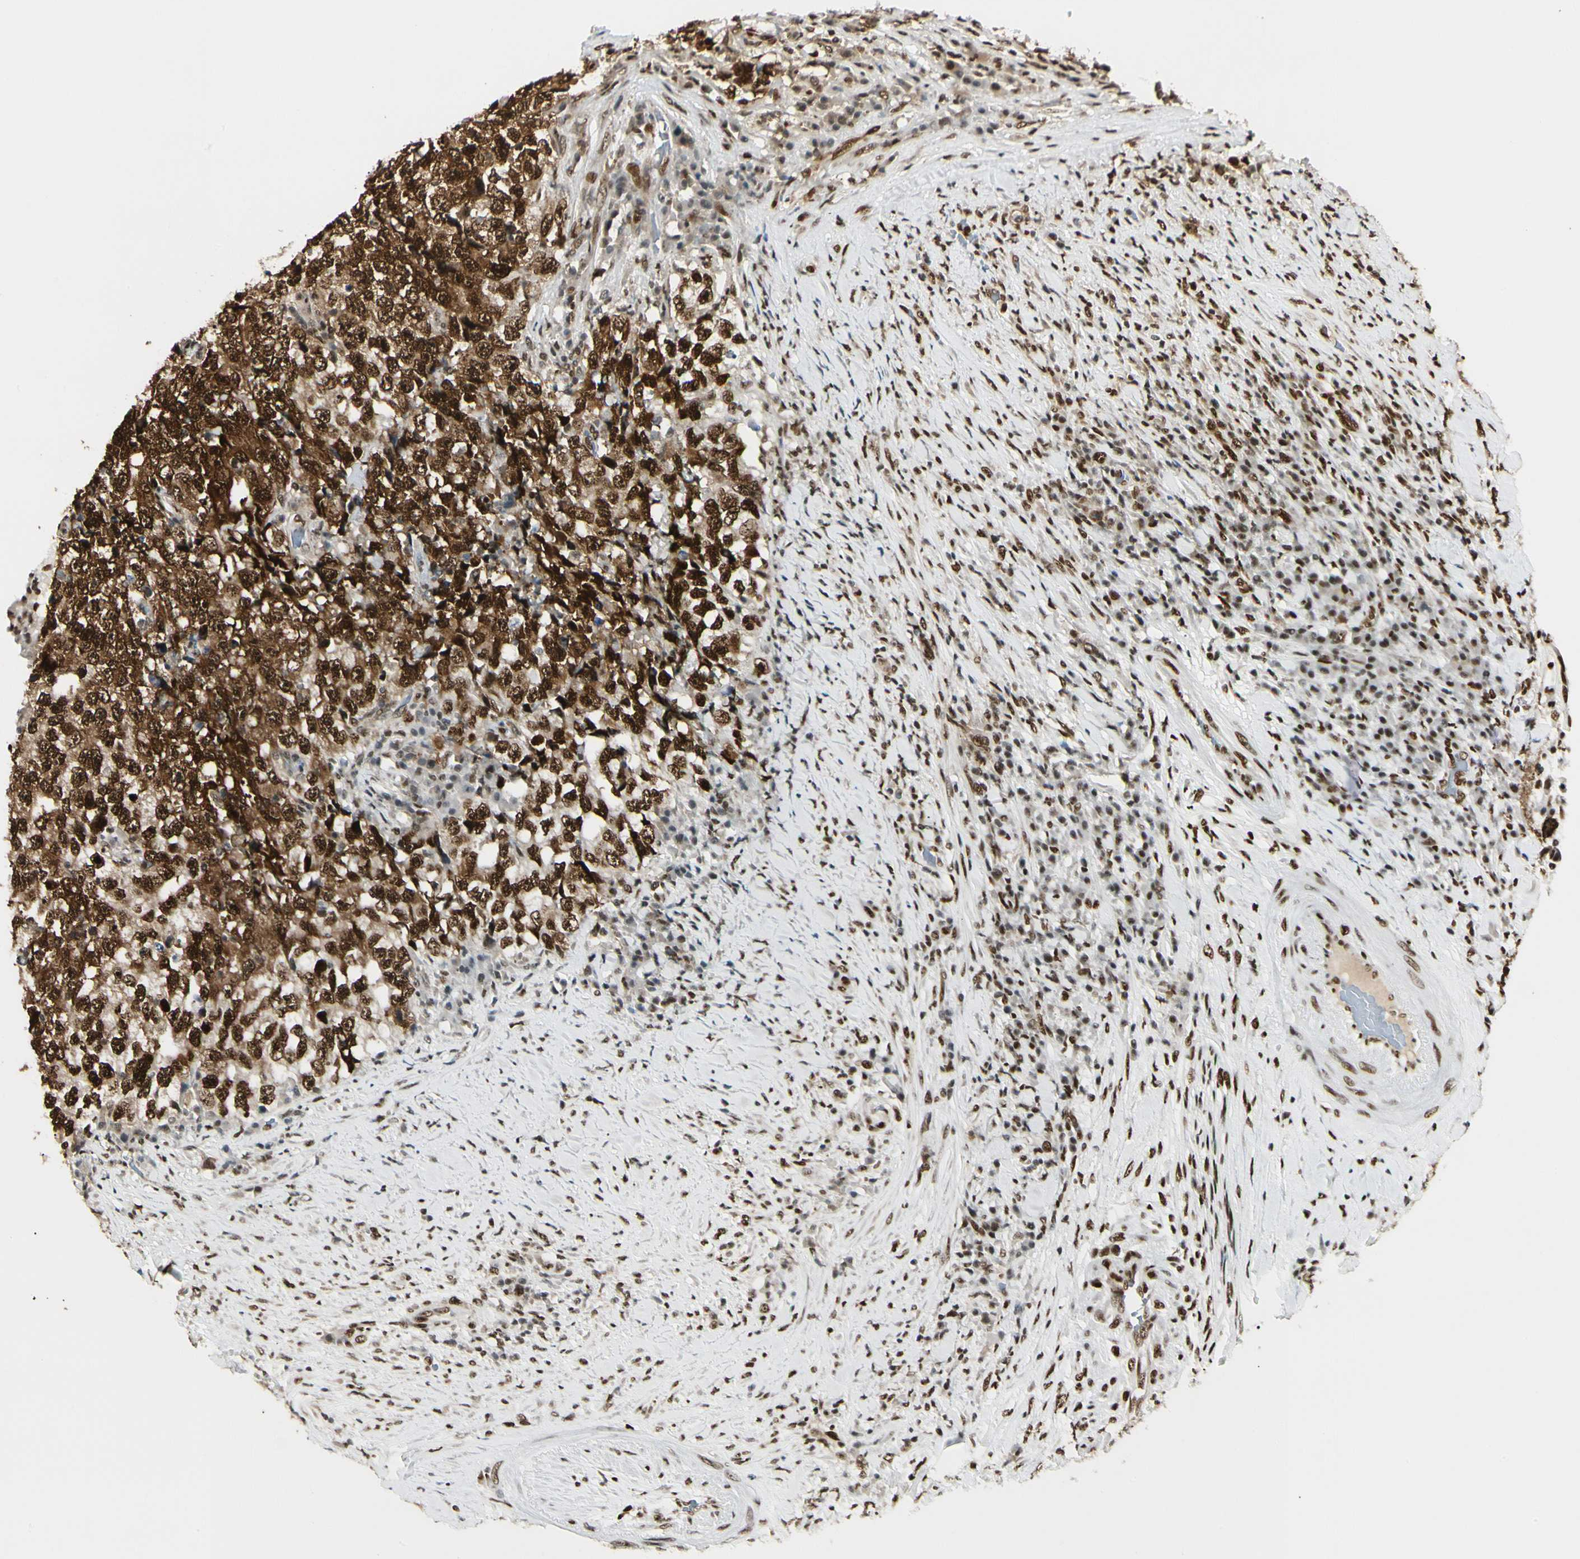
{"staining": {"intensity": "strong", "quantity": ">75%", "location": "cytoplasmic/membranous,nuclear"}, "tissue": "testis cancer", "cell_type": "Tumor cells", "image_type": "cancer", "snomed": [{"axis": "morphology", "description": "Necrosis, NOS"}, {"axis": "morphology", "description": "Carcinoma, Embryonal, NOS"}, {"axis": "topography", "description": "Testis"}], "caption": "Protein analysis of testis cancer (embryonal carcinoma) tissue reveals strong cytoplasmic/membranous and nuclear staining in approximately >75% of tumor cells.", "gene": "FUS", "patient": {"sex": "male", "age": 19}}